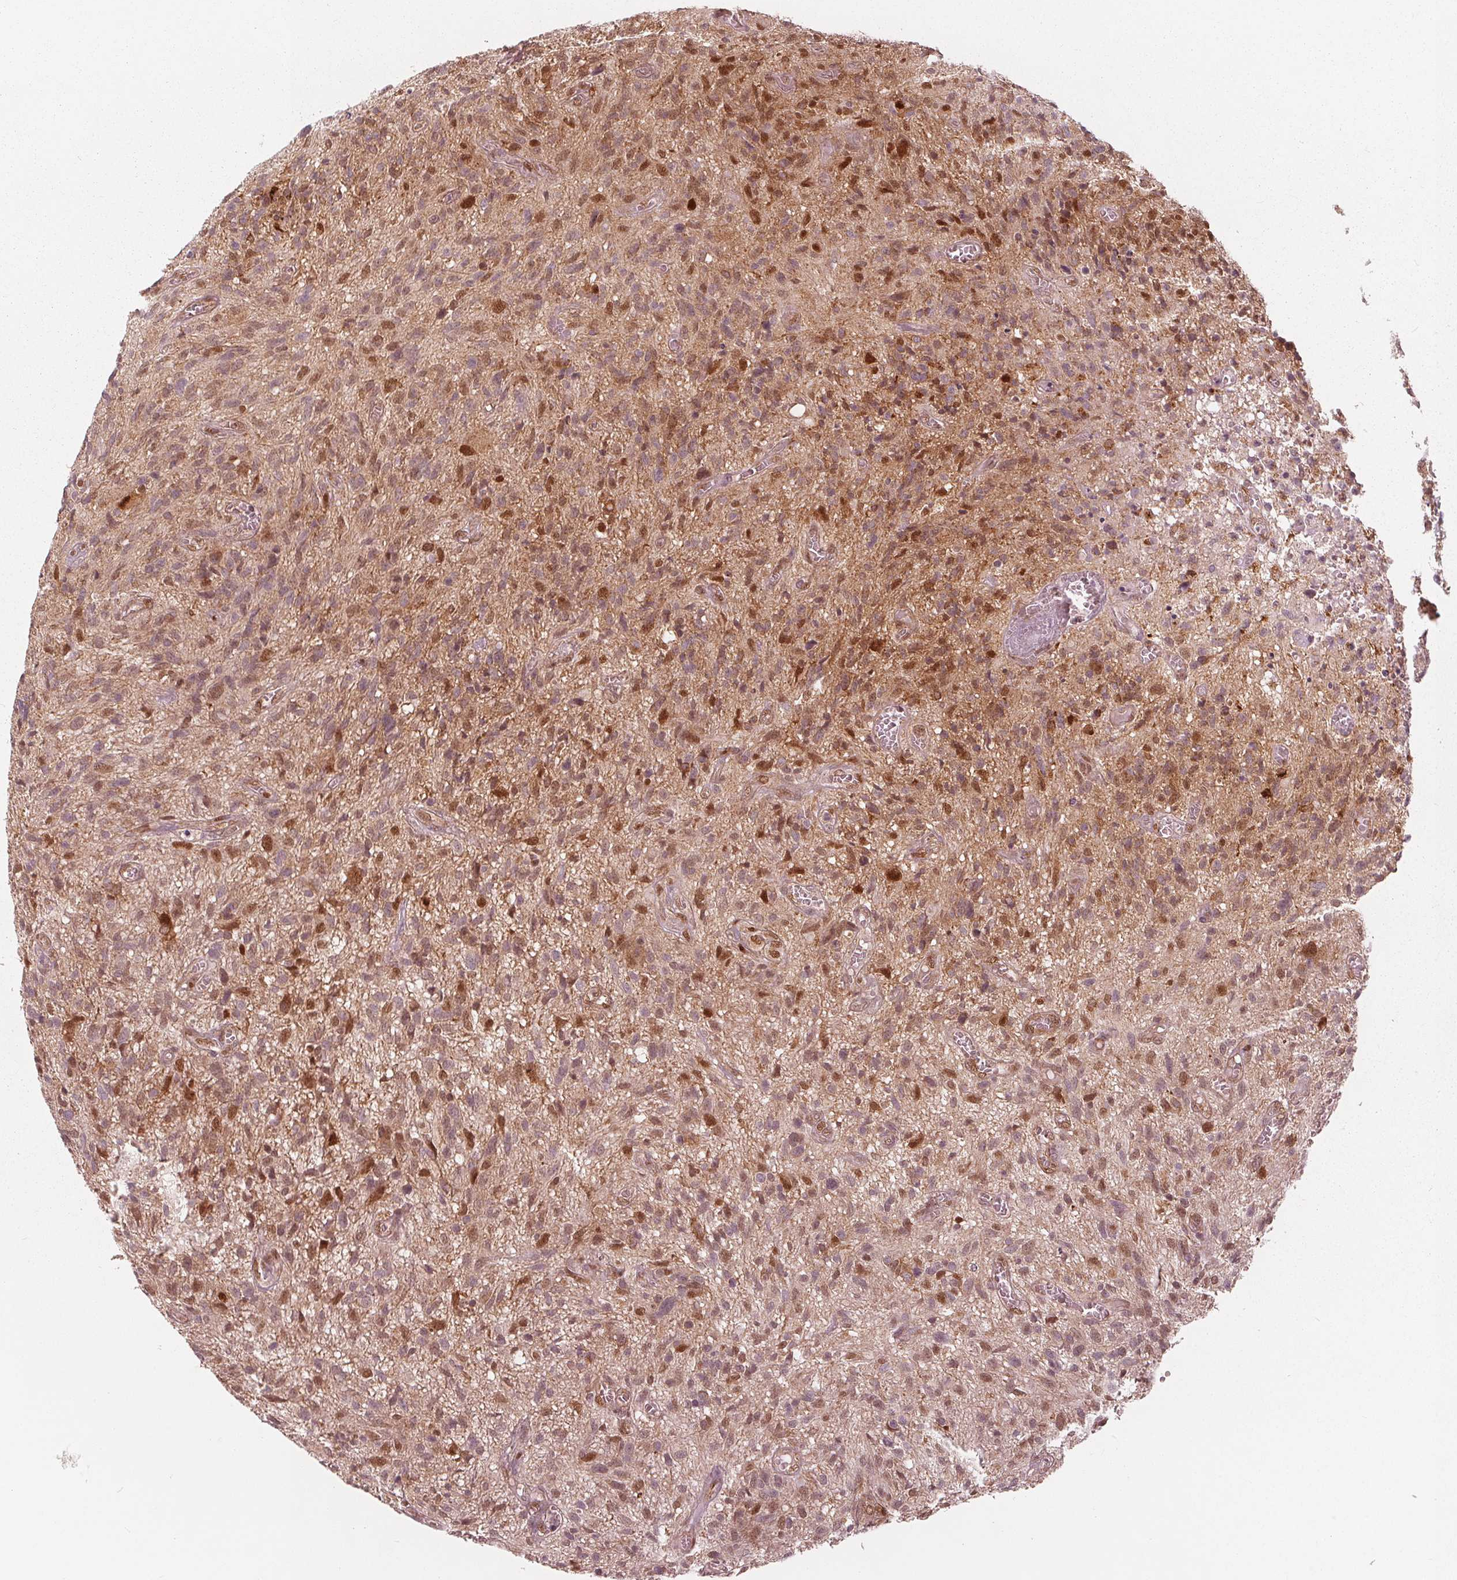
{"staining": {"intensity": "moderate", "quantity": "25%-75%", "location": "cytoplasmic/membranous,nuclear"}, "tissue": "glioma", "cell_type": "Tumor cells", "image_type": "cancer", "snomed": [{"axis": "morphology", "description": "Glioma, malignant, High grade"}, {"axis": "topography", "description": "Brain"}], "caption": "The histopathology image displays immunohistochemical staining of glioma. There is moderate cytoplasmic/membranous and nuclear staining is present in approximately 25%-75% of tumor cells. The staining was performed using DAB (3,3'-diaminobenzidine) to visualize the protein expression in brown, while the nuclei were stained in blue with hematoxylin (Magnification: 20x).", "gene": "SQSTM1", "patient": {"sex": "male", "age": 75}}